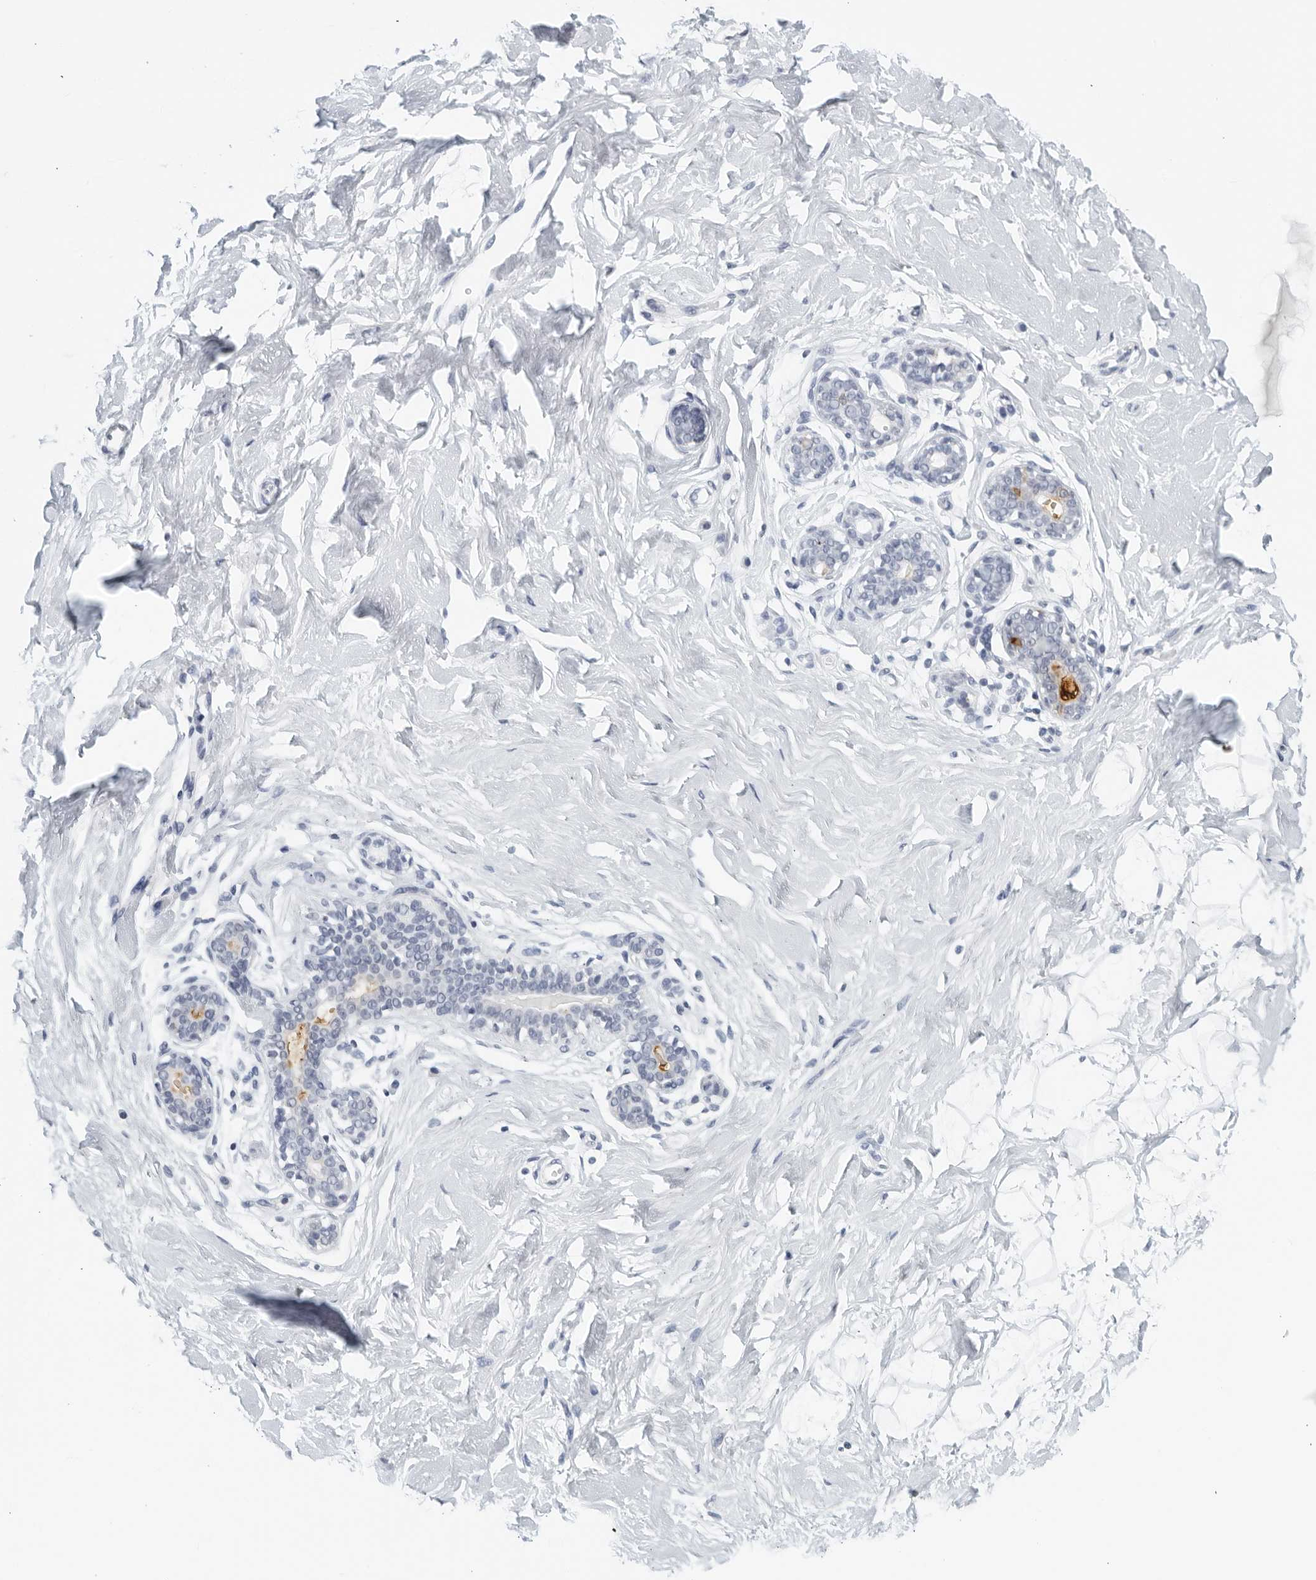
{"staining": {"intensity": "negative", "quantity": "none", "location": "none"}, "tissue": "breast", "cell_type": "Adipocytes", "image_type": "normal", "snomed": [{"axis": "morphology", "description": "Normal tissue, NOS"}, {"axis": "morphology", "description": "Adenoma, NOS"}, {"axis": "topography", "description": "Breast"}], "caption": "Image shows no protein positivity in adipocytes of normal breast. The staining was performed using DAB to visualize the protein expression in brown, while the nuclei were stained in blue with hematoxylin (Magnification: 20x).", "gene": "MATN1", "patient": {"sex": "female", "age": 23}}